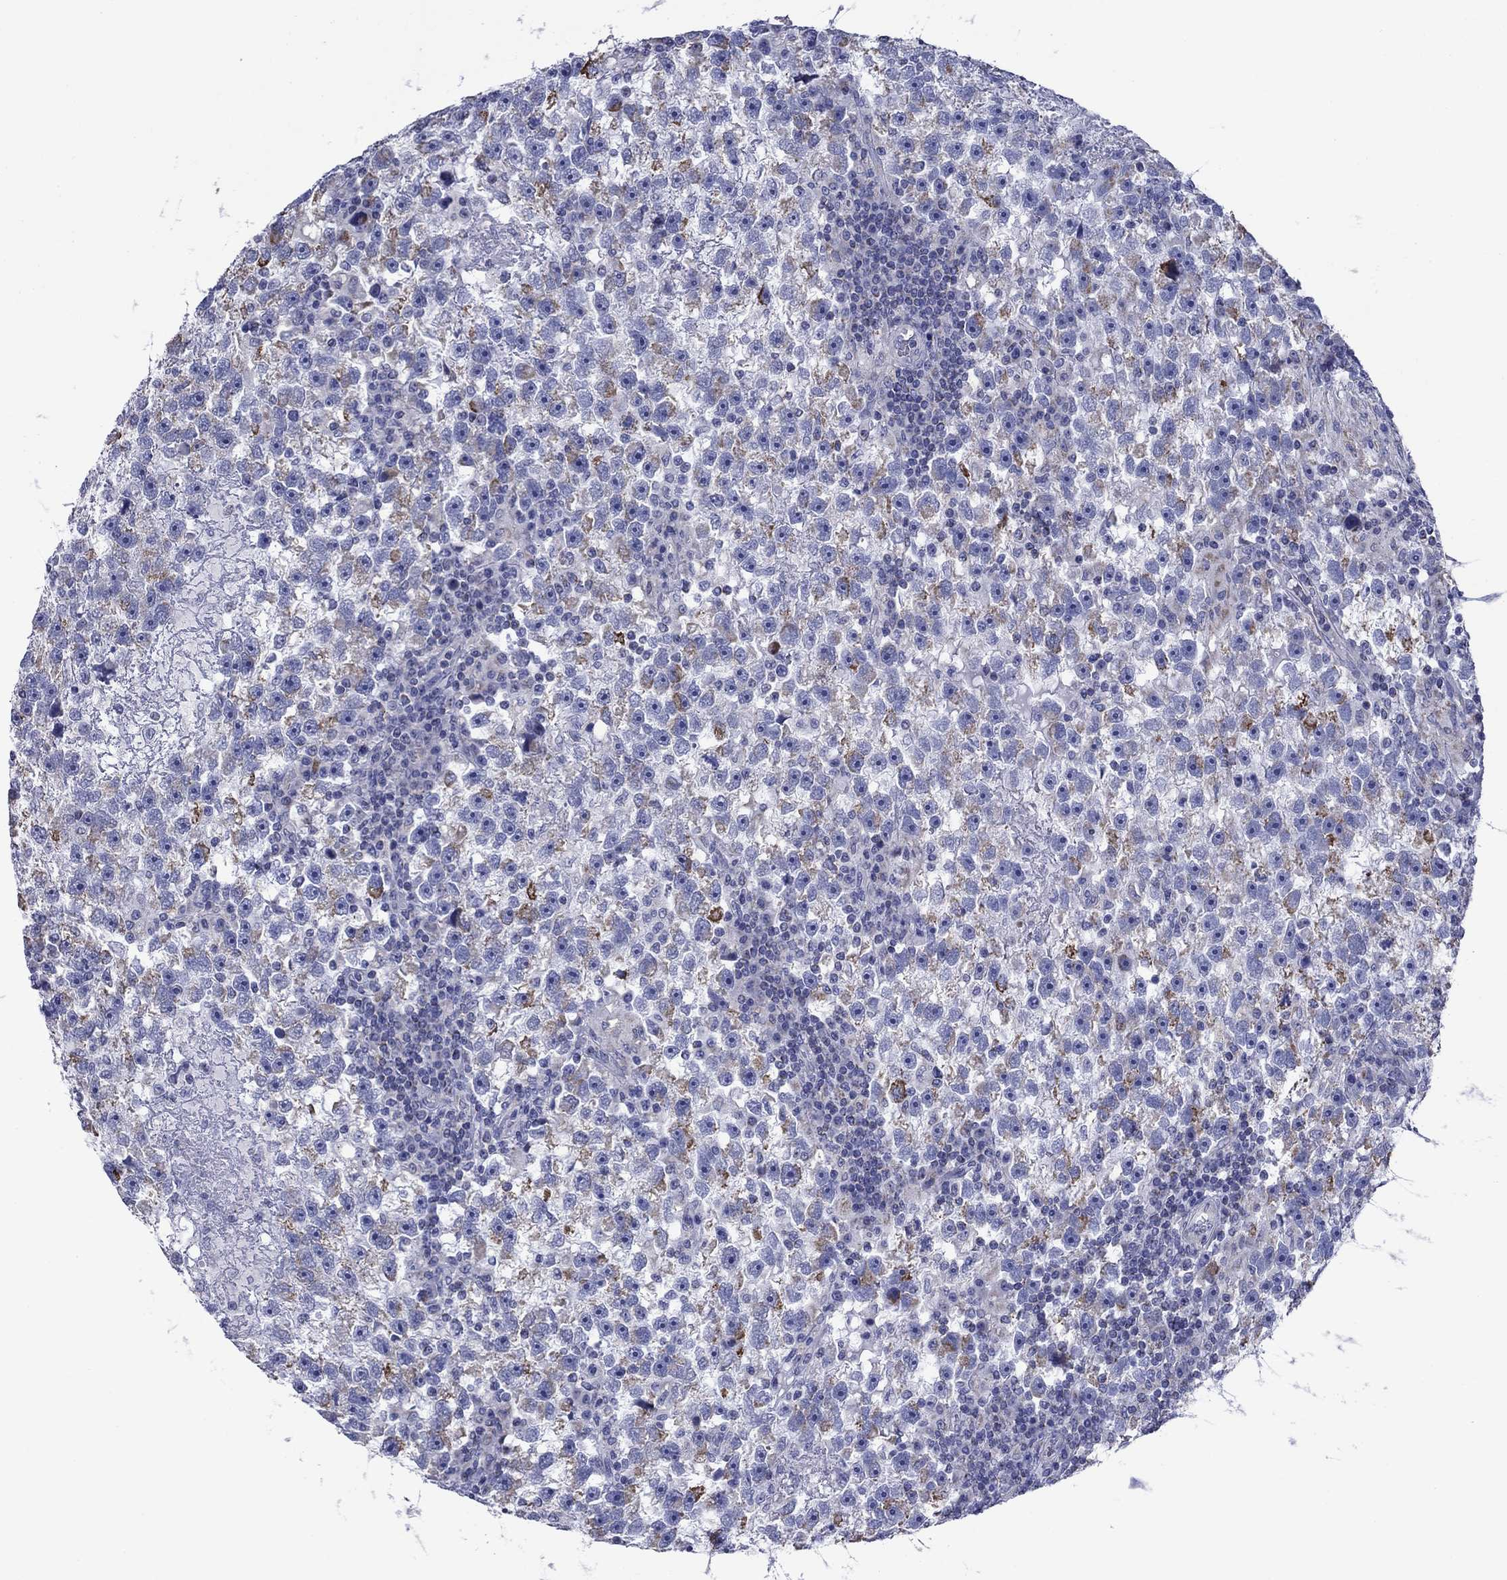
{"staining": {"intensity": "moderate", "quantity": "25%-75%", "location": "cytoplasmic/membranous"}, "tissue": "testis cancer", "cell_type": "Tumor cells", "image_type": "cancer", "snomed": [{"axis": "morphology", "description": "Seminoma, NOS"}, {"axis": "topography", "description": "Testis"}], "caption": "This photomicrograph displays immunohistochemistry (IHC) staining of human seminoma (testis), with medium moderate cytoplasmic/membranous expression in approximately 25%-75% of tumor cells.", "gene": "ACADSB", "patient": {"sex": "male", "age": 47}}